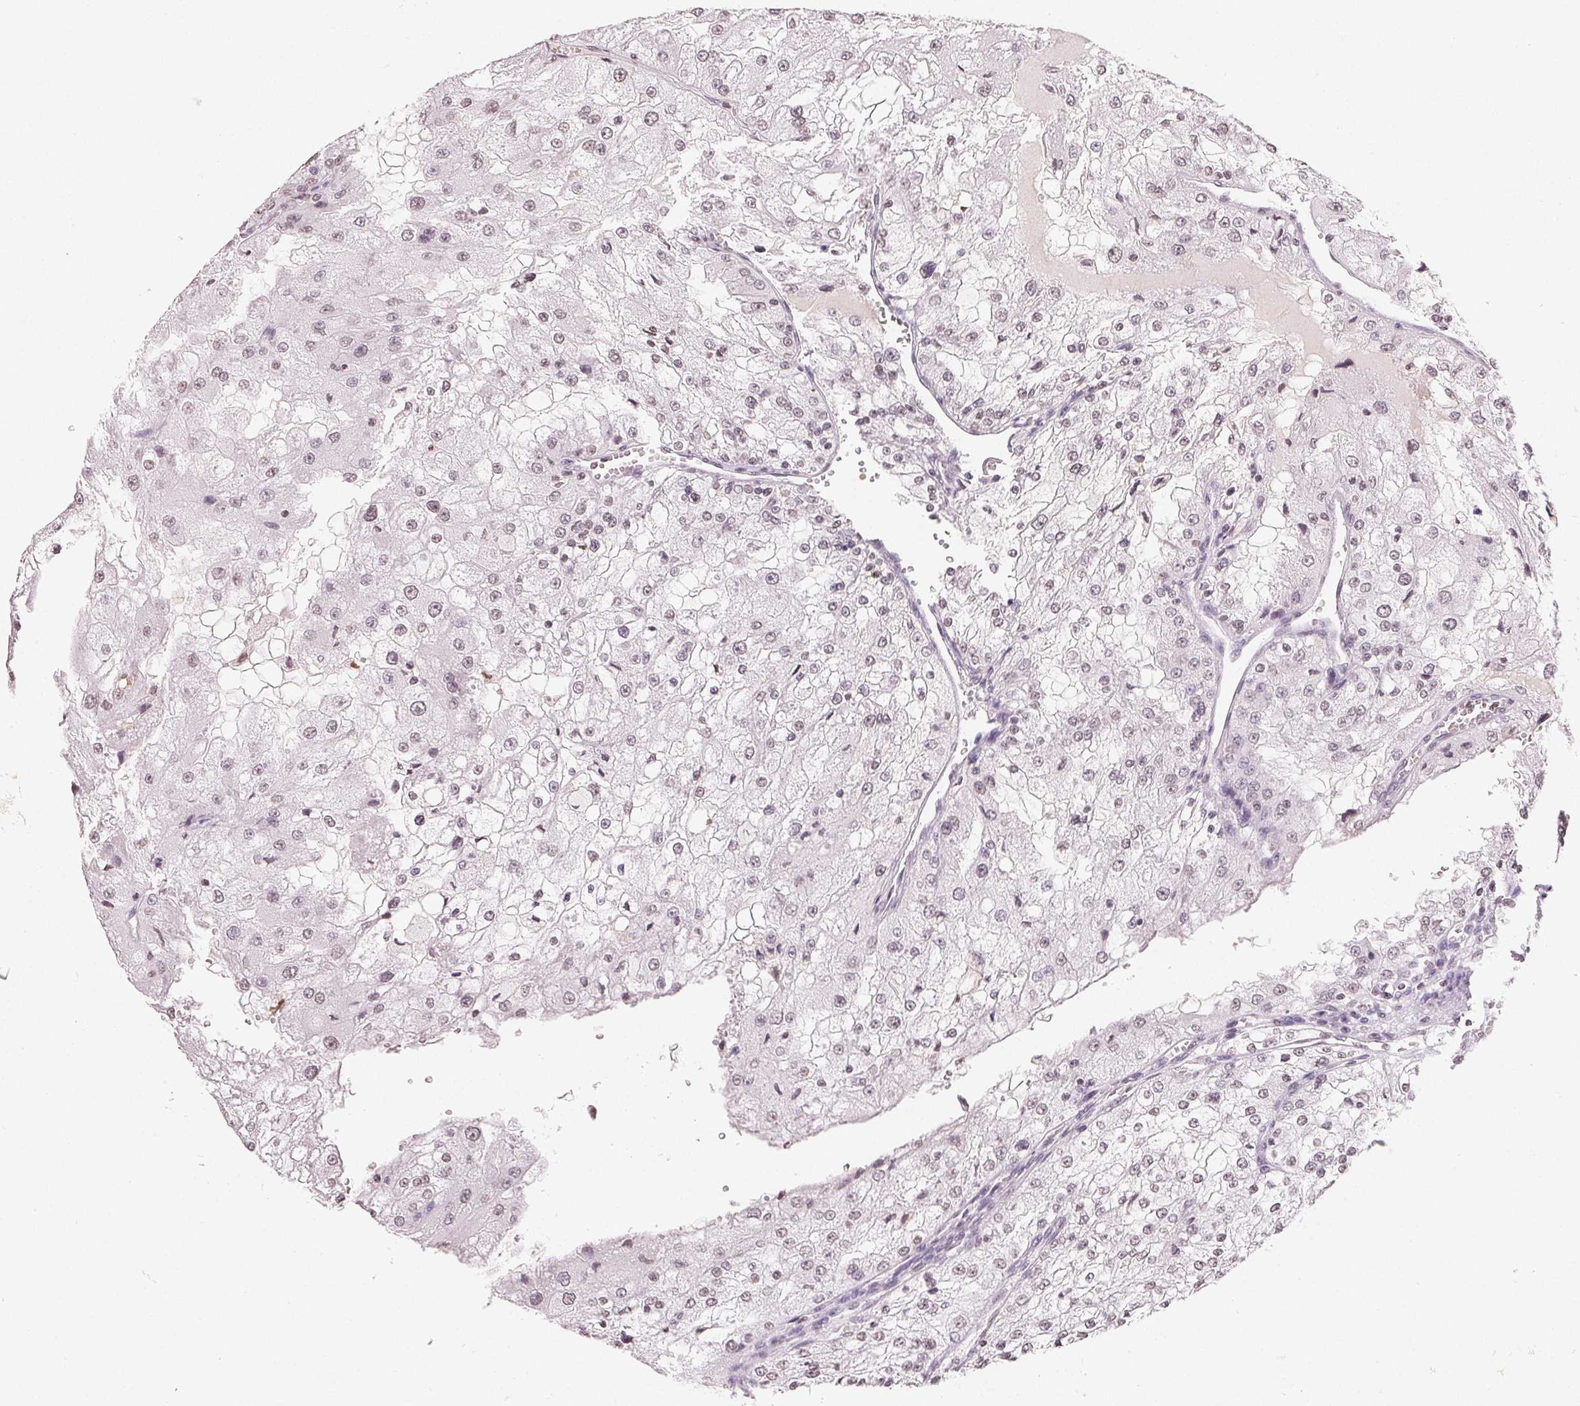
{"staining": {"intensity": "weak", "quantity": "25%-75%", "location": "nuclear"}, "tissue": "renal cancer", "cell_type": "Tumor cells", "image_type": "cancer", "snomed": [{"axis": "morphology", "description": "Adenocarcinoma, NOS"}, {"axis": "topography", "description": "Kidney"}], "caption": "Immunohistochemical staining of adenocarcinoma (renal) displays weak nuclear protein expression in approximately 25%-75% of tumor cells. The protein is stained brown, and the nuclei are stained in blue (DAB IHC with brightfield microscopy, high magnification).", "gene": "TBP", "patient": {"sex": "female", "age": 74}}